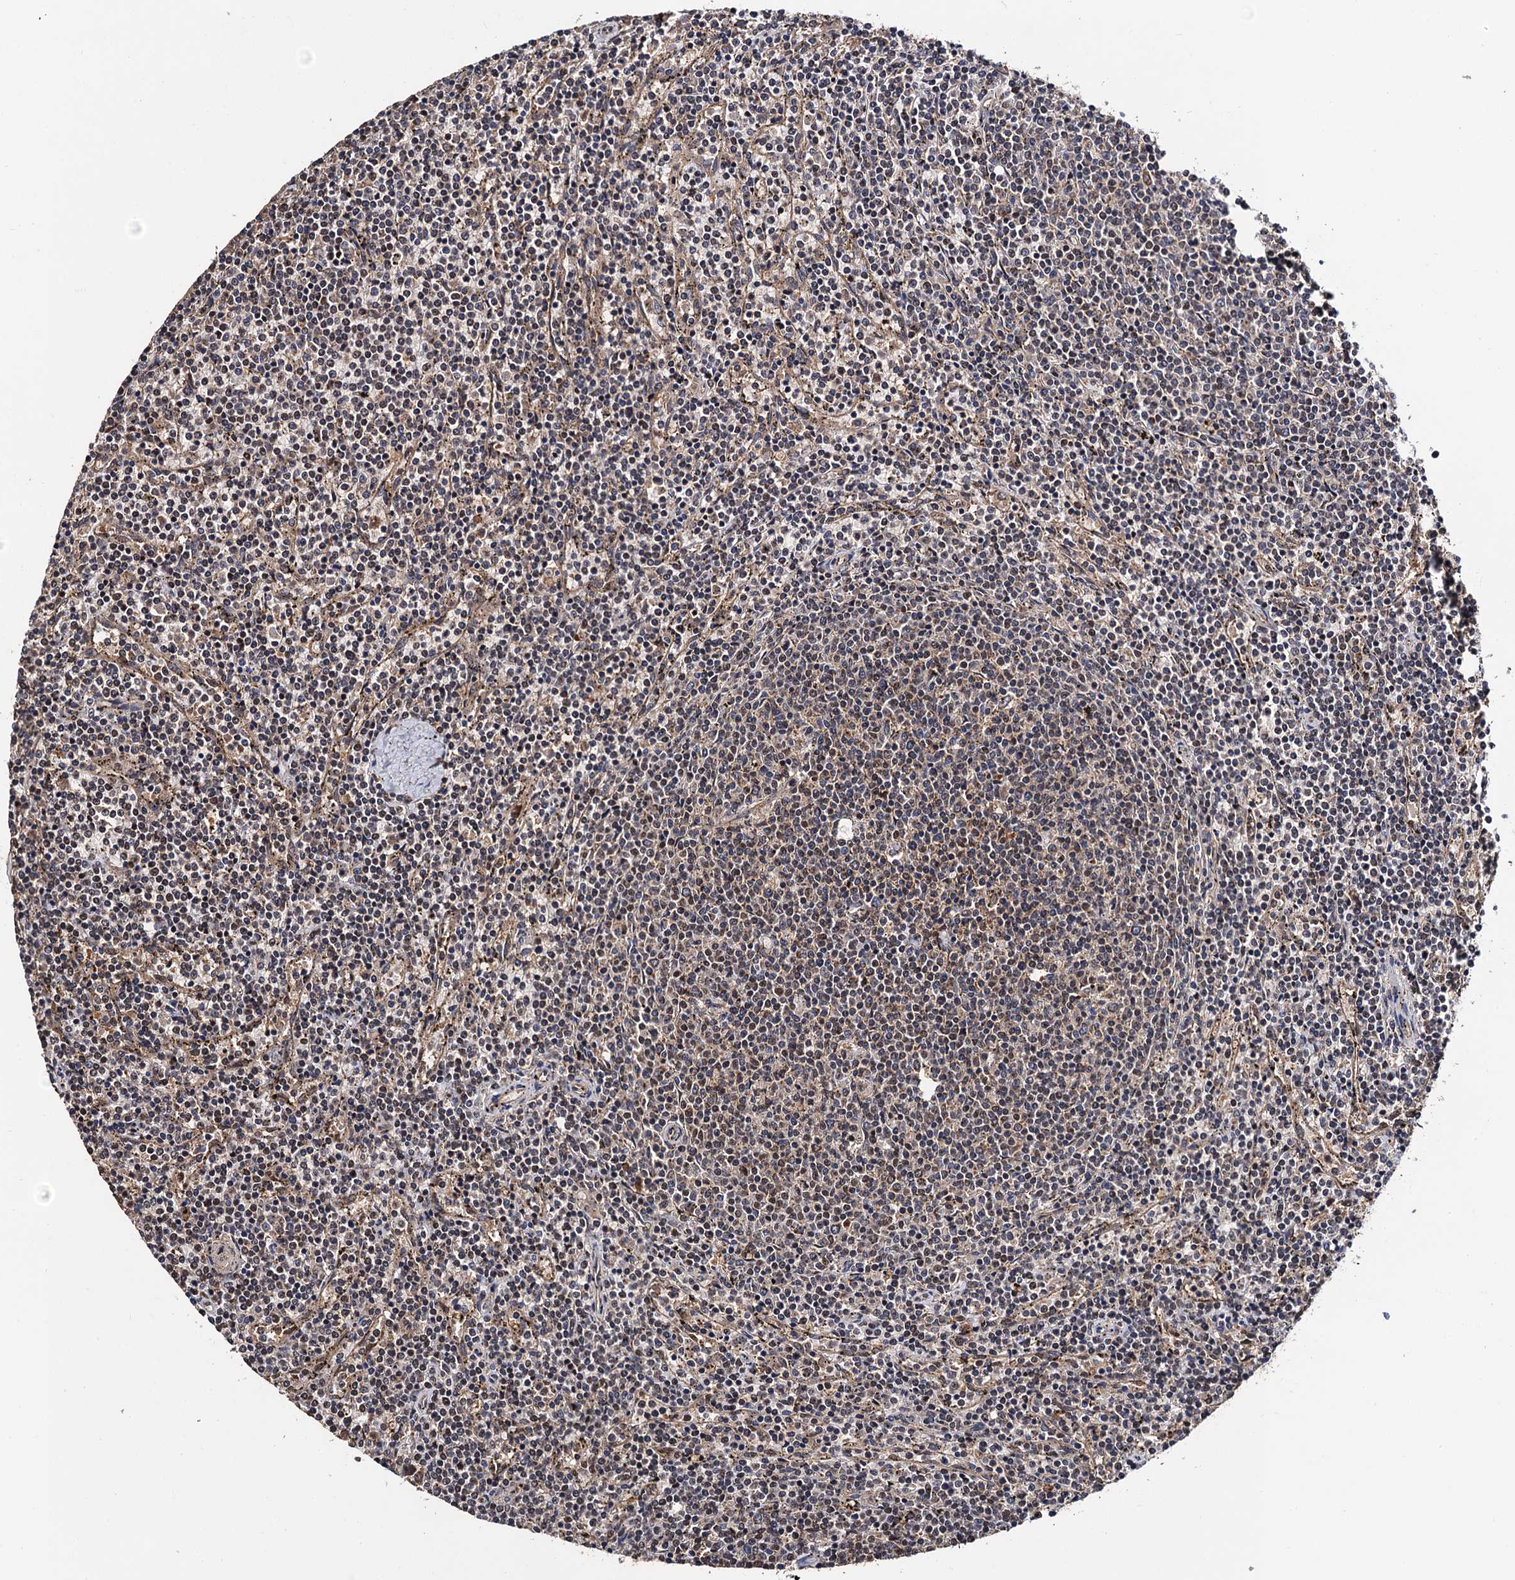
{"staining": {"intensity": "weak", "quantity": "25%-75%", "location": "cytoplasmic/membranous"}, "tissue": "lymphoma", "cell_type": "Tumor cells", "image_type": "cancer", "snomed": [{"axis": "morphology", "description": "Malignant lymphoma, non-Hodgkin's type, Low grade"}, {"axis": "topography", "description": "Spleen"}], "caption": "Weak cytoplasmic/membranous protein expression is present in about 25%-75% of tumor cells in malignant lymphoma, non-Hodgkin's type (low-grade). (DAB = brown stain, brightfield microscopy at high magnification).", "gene": "MIER2", "patient": {"sex": "female", "age": 50}}